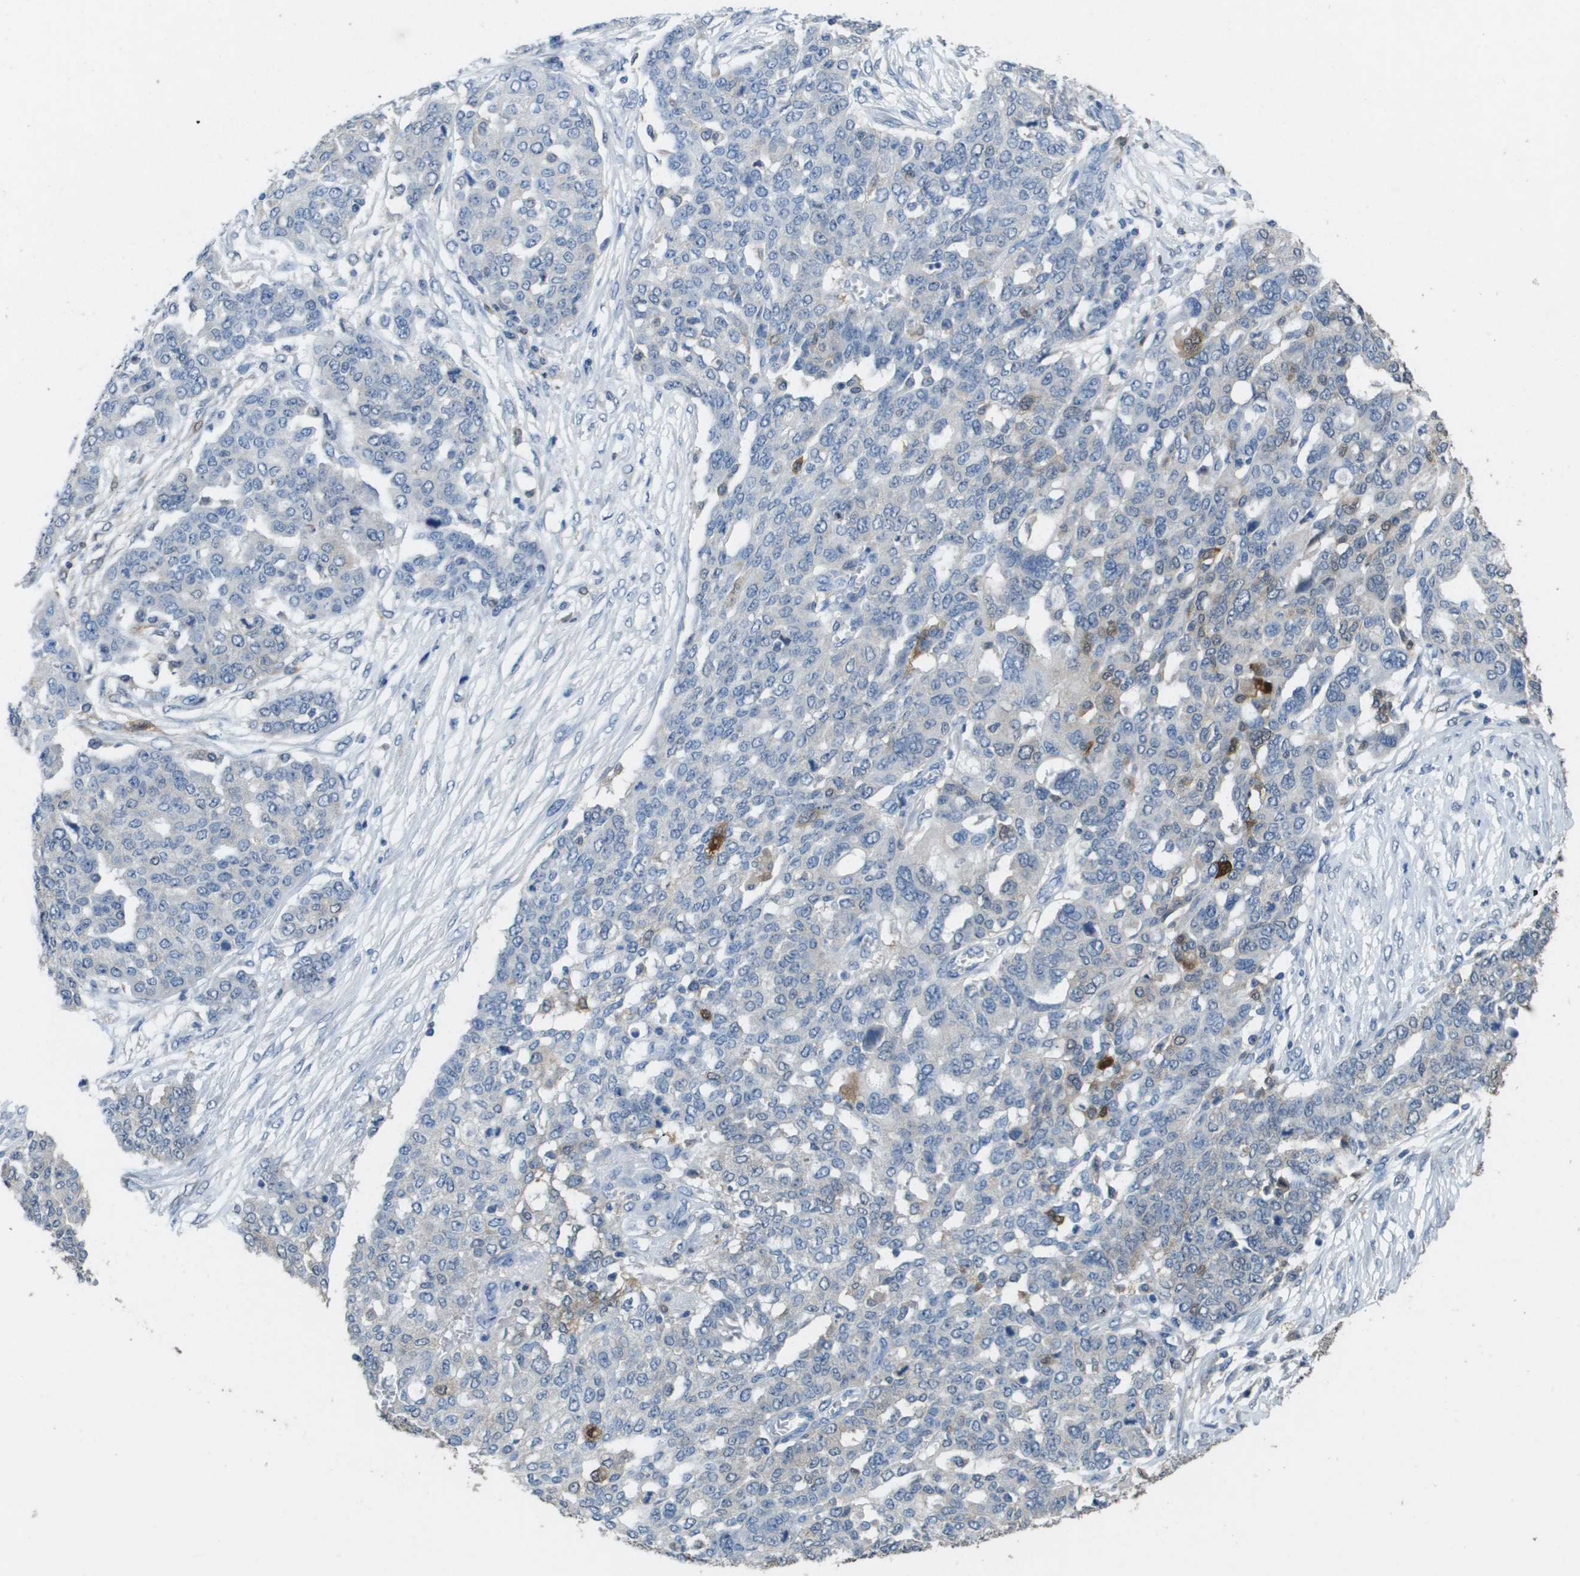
{"staining": {"intensity": "negative", "quantity": "none", "location": "none"}, "tissue": "ovarian cancer", "cell_type": "Tumor cells", "image_type": "cancer", "snomed": [{"axis": "morphology", "description": "Cystadenocarcinoma, serous, NOS"}, {"axis": "topography", "description": "Soft tissue"}, {"axis": "topography", "description": "Ovary"}], "caption": "IHC of human ovarian cancer (serous cystadenocarcinoma) demonstrates no staining in tumor cells.", "gene": "FABP5", "patient": {"sex": "female", "age": 57}}